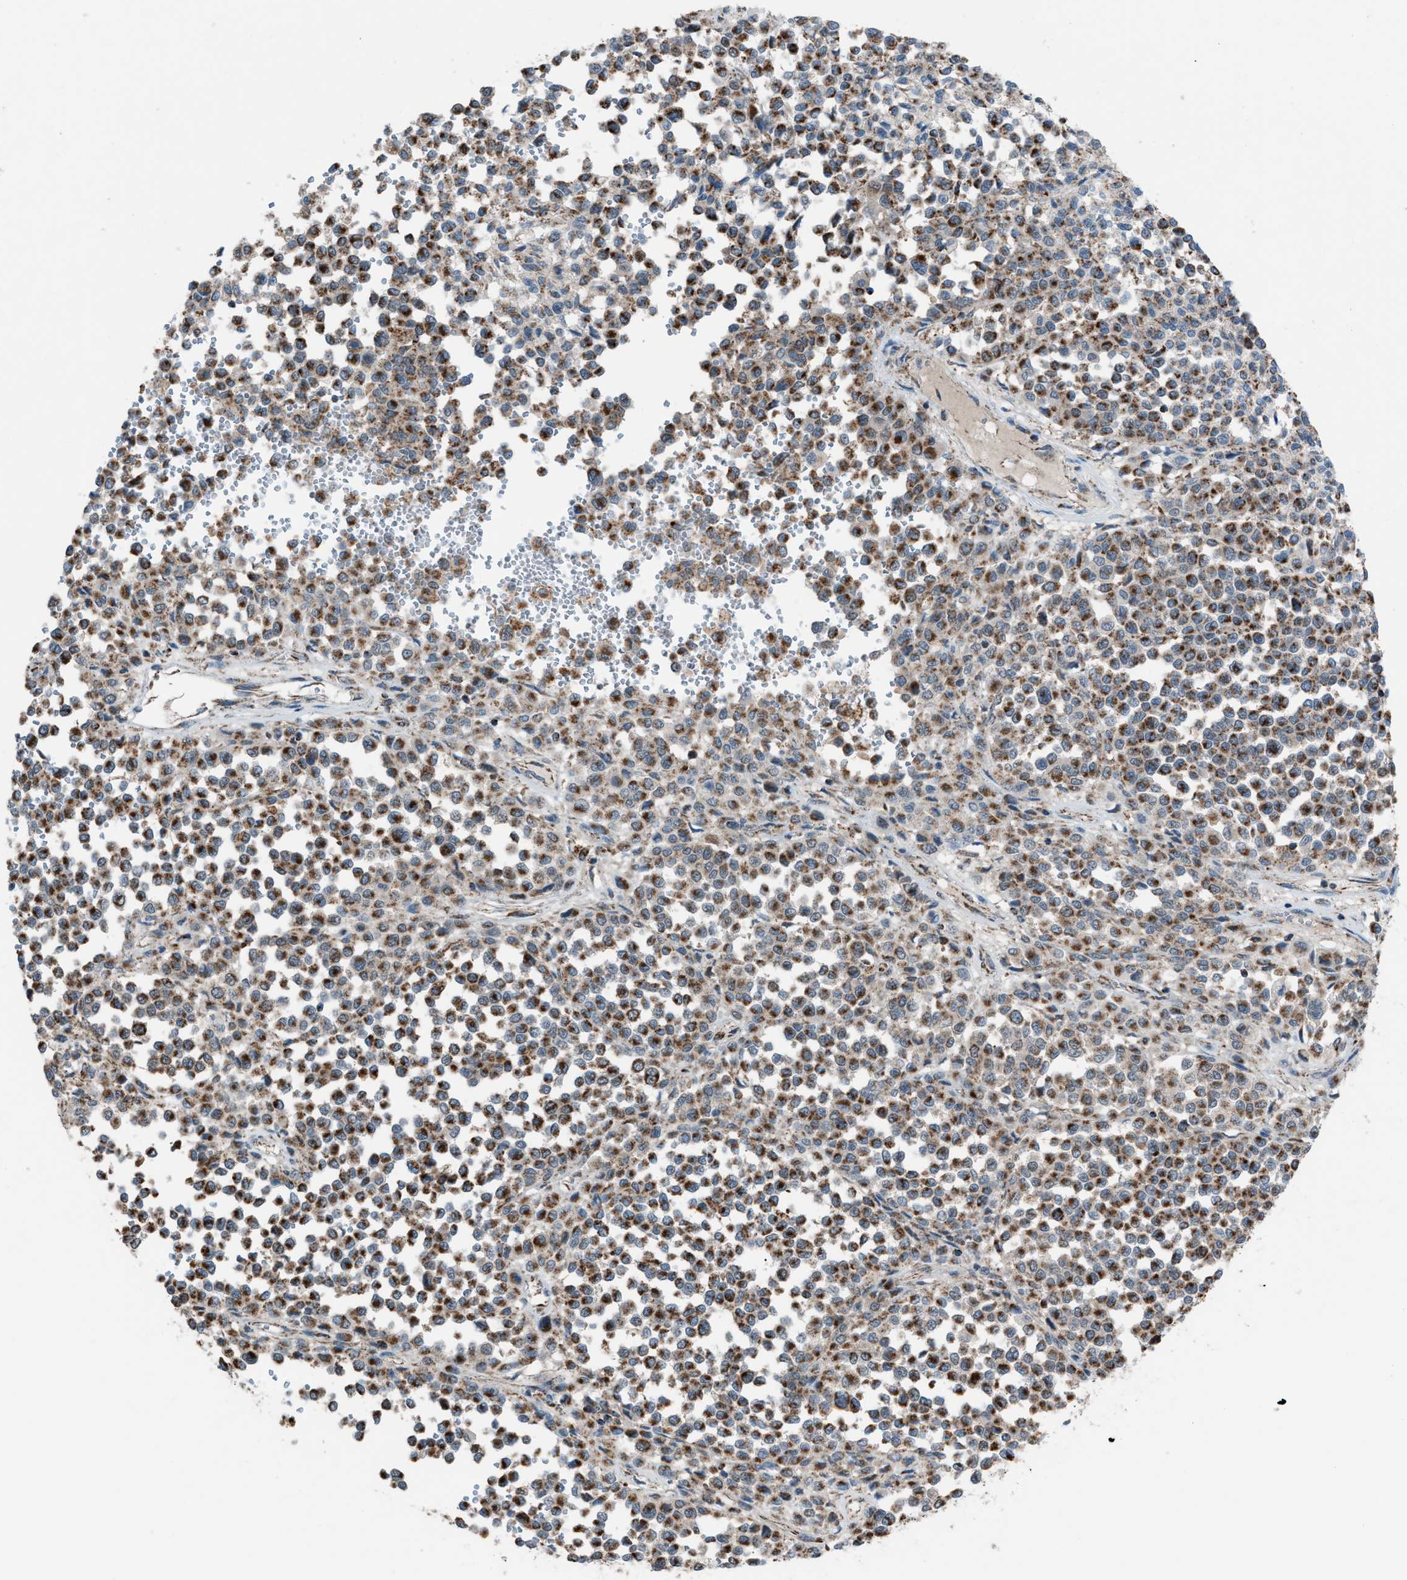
{"staining": {"intensity": "strong", "quantity": ">75%", "location": "cytoplasmic/membranous"}, "tissue": "melanoma", "cell_type": "Tumor cells", "image_type": "cancer", "snomed": [{"axis": "morphology", "description": "Malignant melanoma, Metastatic site"}, {"axis": "topography", "description": "Pancreas"}], "caption": "Immunohistochemical staining of malignant melanoma (metastatic site) demonstrates high levels of strong cytoplasmic/membranous protein expression in approximately >75% of tumor cells. (DAB IHC, brown staining for protein, blue staining for nuclei).", "gene": "SRM", "patient": {"sex": "female", "age": 30}}